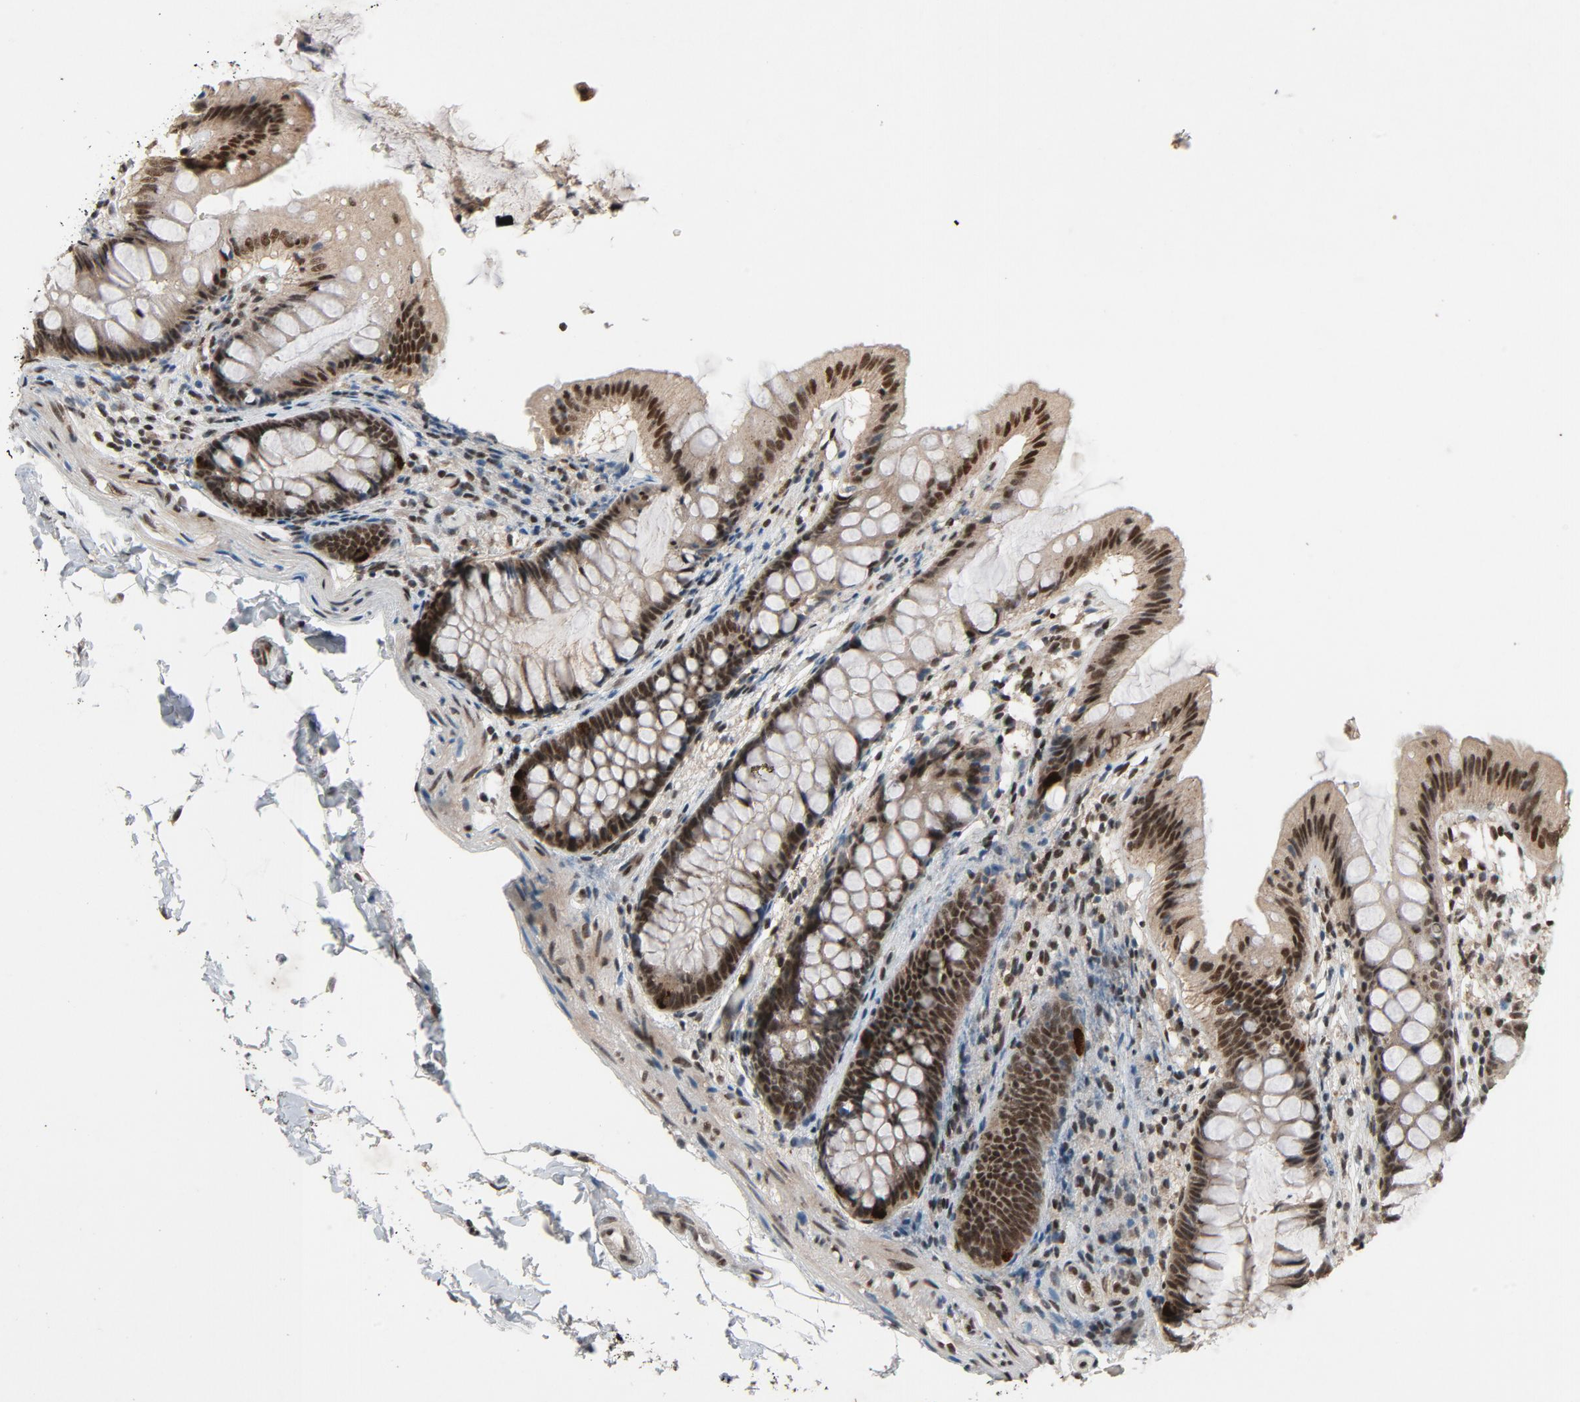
{"staining": {"intensity": "weak", "quantity": ">75%", "location": "cytoplasmic/membranous"}, "tissue": "colon", "cell_type": "Endothelial cells", "image_type": "normal", "snomed": [{"axis": "morphology", "description": "Normal tissue, NOS"}, {"axis": "topography", "description": "Smooth muscle"}, {"axis": "topography", "description": "Colon"}], "caption": "Benign colon was stained to show a protein in brown. There is low levels of weak cytoplasmic/membranous expression in approximately >75% of endothelial cells.", "gene": "SMARCD1", "patient": {"sex": "male", "age": 67}}